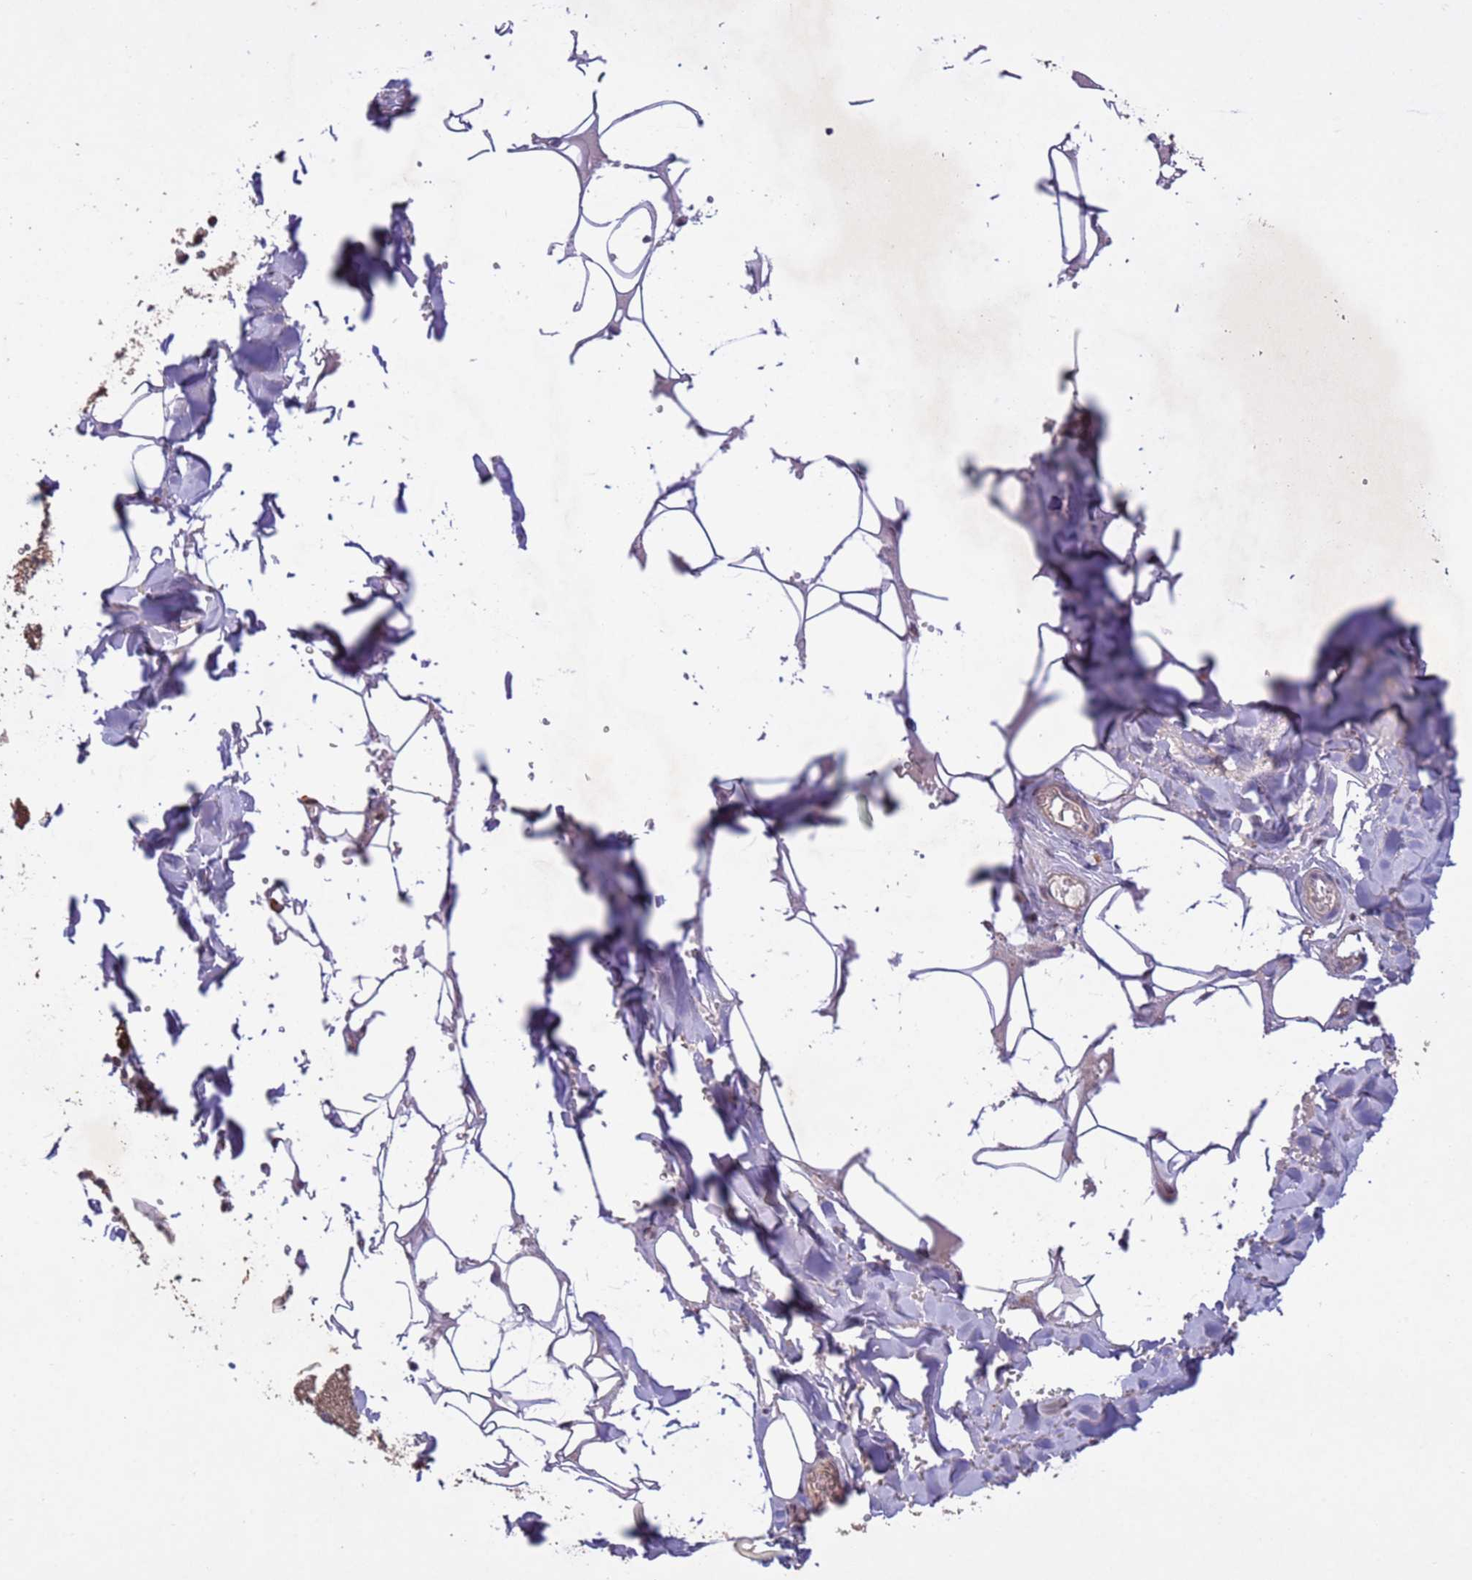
{"staining": {"intensity": "negative", "quantity": "none", "location": "none"}, "tissue": "adipose tissue", "cell_type": "Adipocytes", "image_type": "normal", "snomed": [{"axis": "morphology", "description": "Normal tissue, NOS"}, {"axis": "topography", "description": "Salivary gland"}, {"axis": "topography", "description": "Peripheral nerve tissue"}], "caption": "High power microscopy photomicrograph of an IHC micrograph of normal adipose tissue, revealing no significant expression in adipocytes.", "gene": "FASTKD1", "patient": {"sex": "male", "age": 38}}